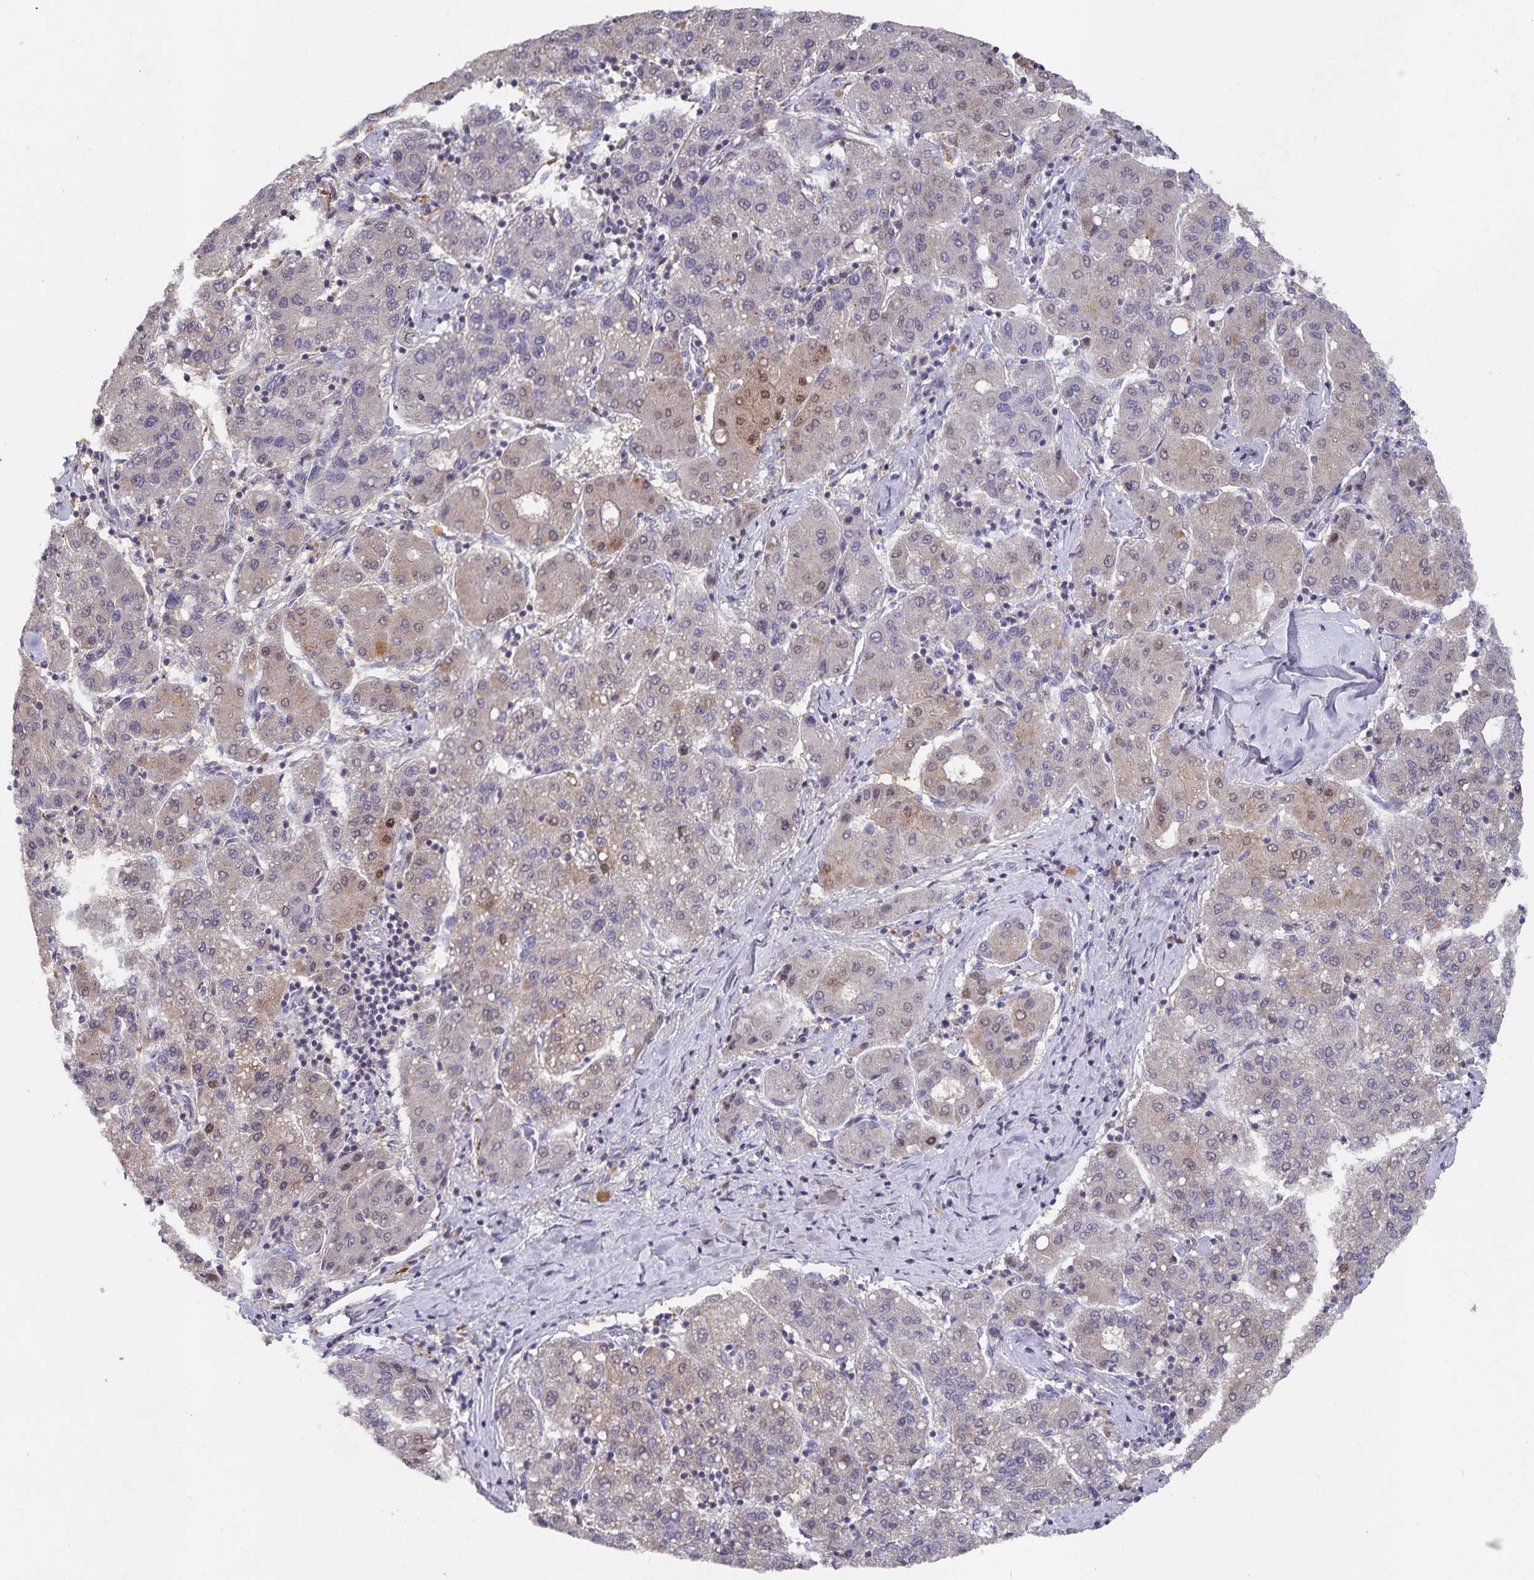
{"staining": {"intensity": "weak", "quantity": "<25%", "location": "cytoplasmic/membranous,nuclear"}, "tissue": "liver cancer", "cell_type": "Tumor cells", "image_type": "cancer", "snomed": [{"axis": "morphology", "description": "Carcinoma, Hepatocellular, NOS"}, {"axis": "topography", "description": "Liver"}], "caption": "IHC of liver hepatocellular carcinoma demonstrates no staining in tumor cells. (Brightfield microscopy of DAB immunohistochemistry at high magnification).", "gene": "HEPN1", "patient": {"sex": "male", "age": 65}}